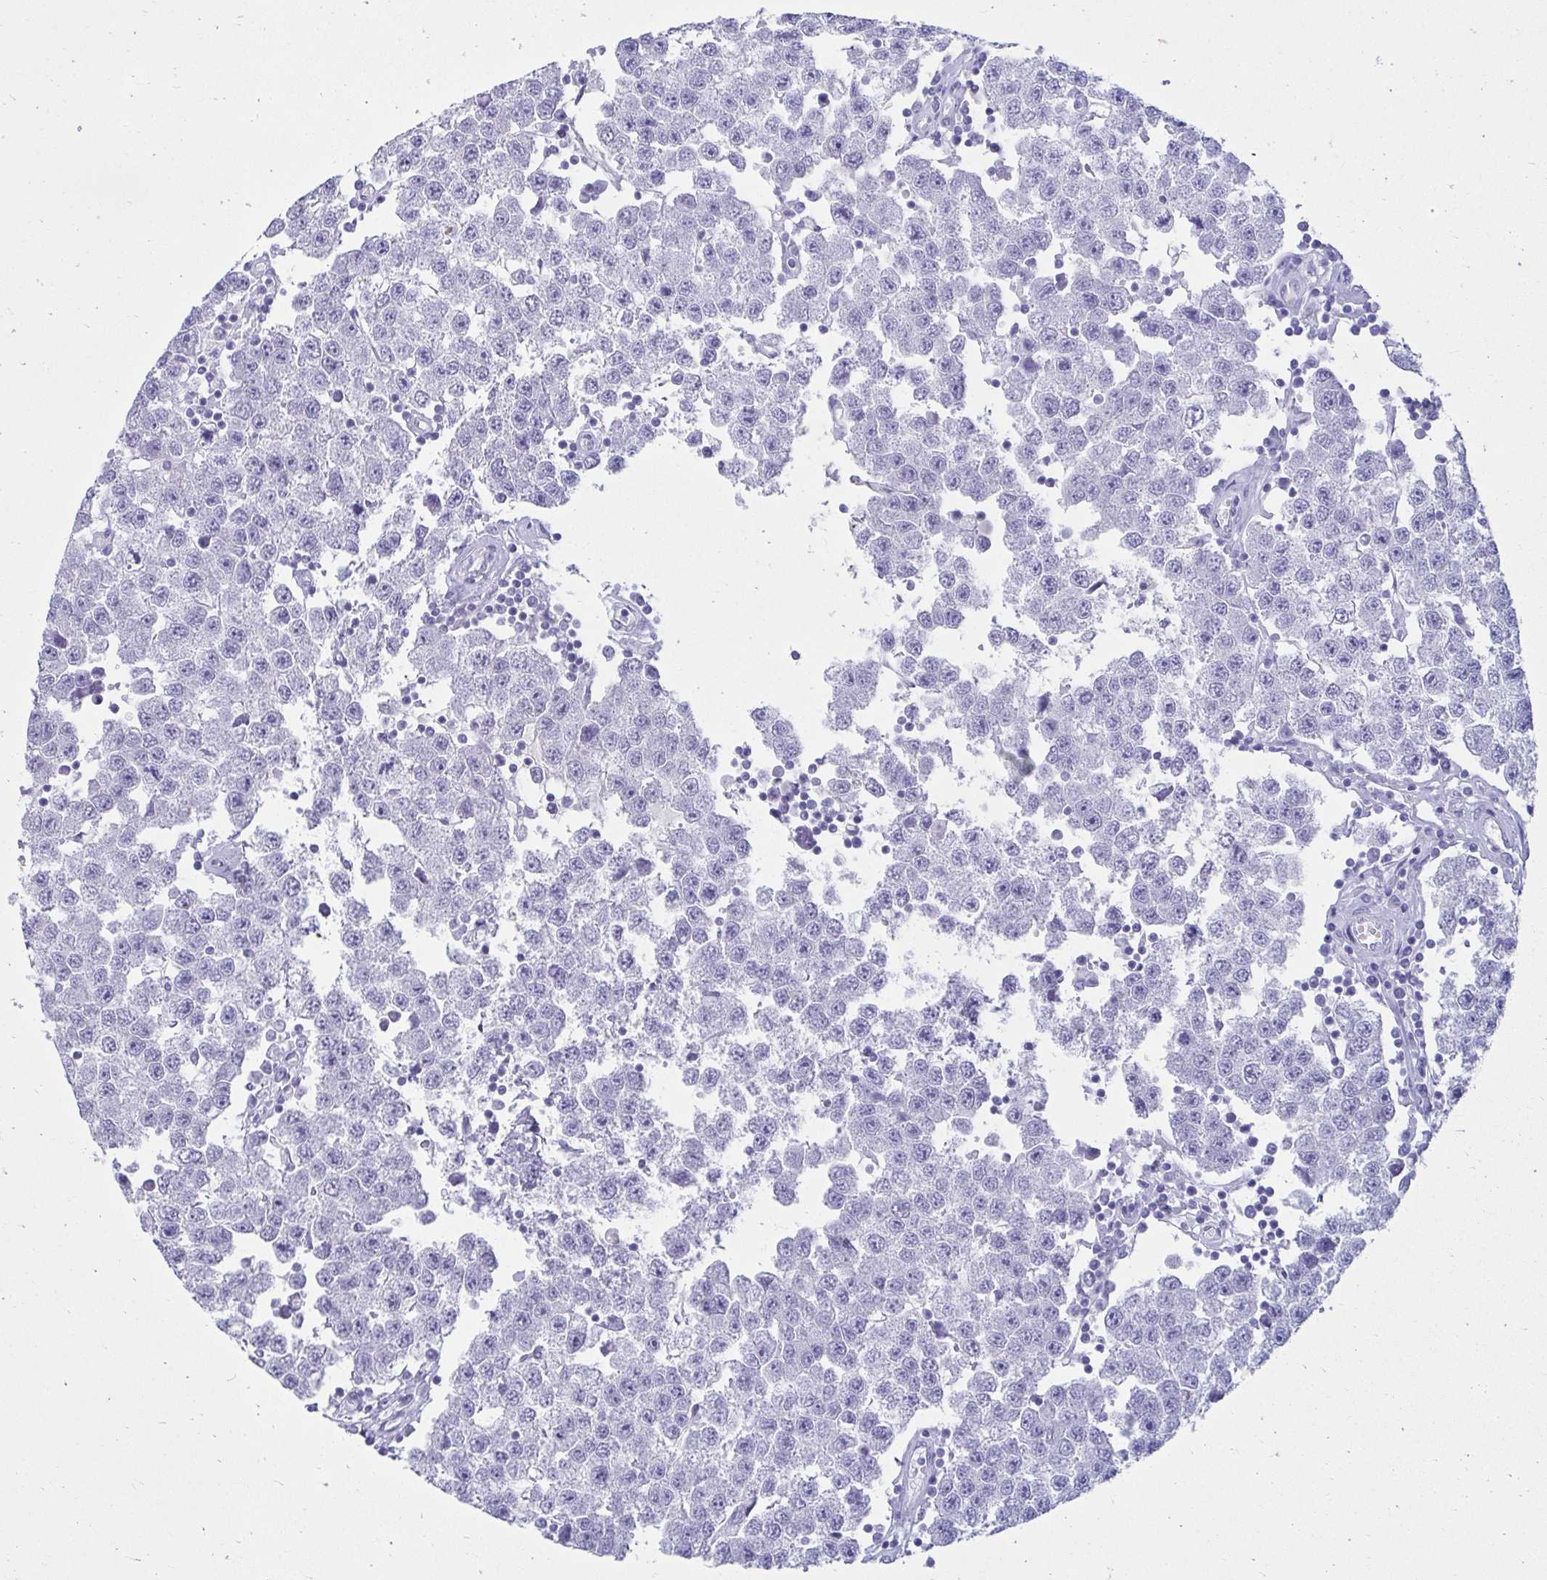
{"staining": {"intensity": "negative", "quantity": "none", "location": "none"}, "tissue": "testis cancer", "cell_type": "Tumor cells", "image_type": "cancer", "snomed": [{"axis": "morphology", "description": "Seminoma, NOS"}, {"axis": "topography", "description": "Testis"}], "caption": "This is an immunohistochemistry (IHC) histopathology image of human testis cancer. There is no staining in tumor cells.", "gene": "ATP4B", "patient": {"sex": "male", "age": 34}}